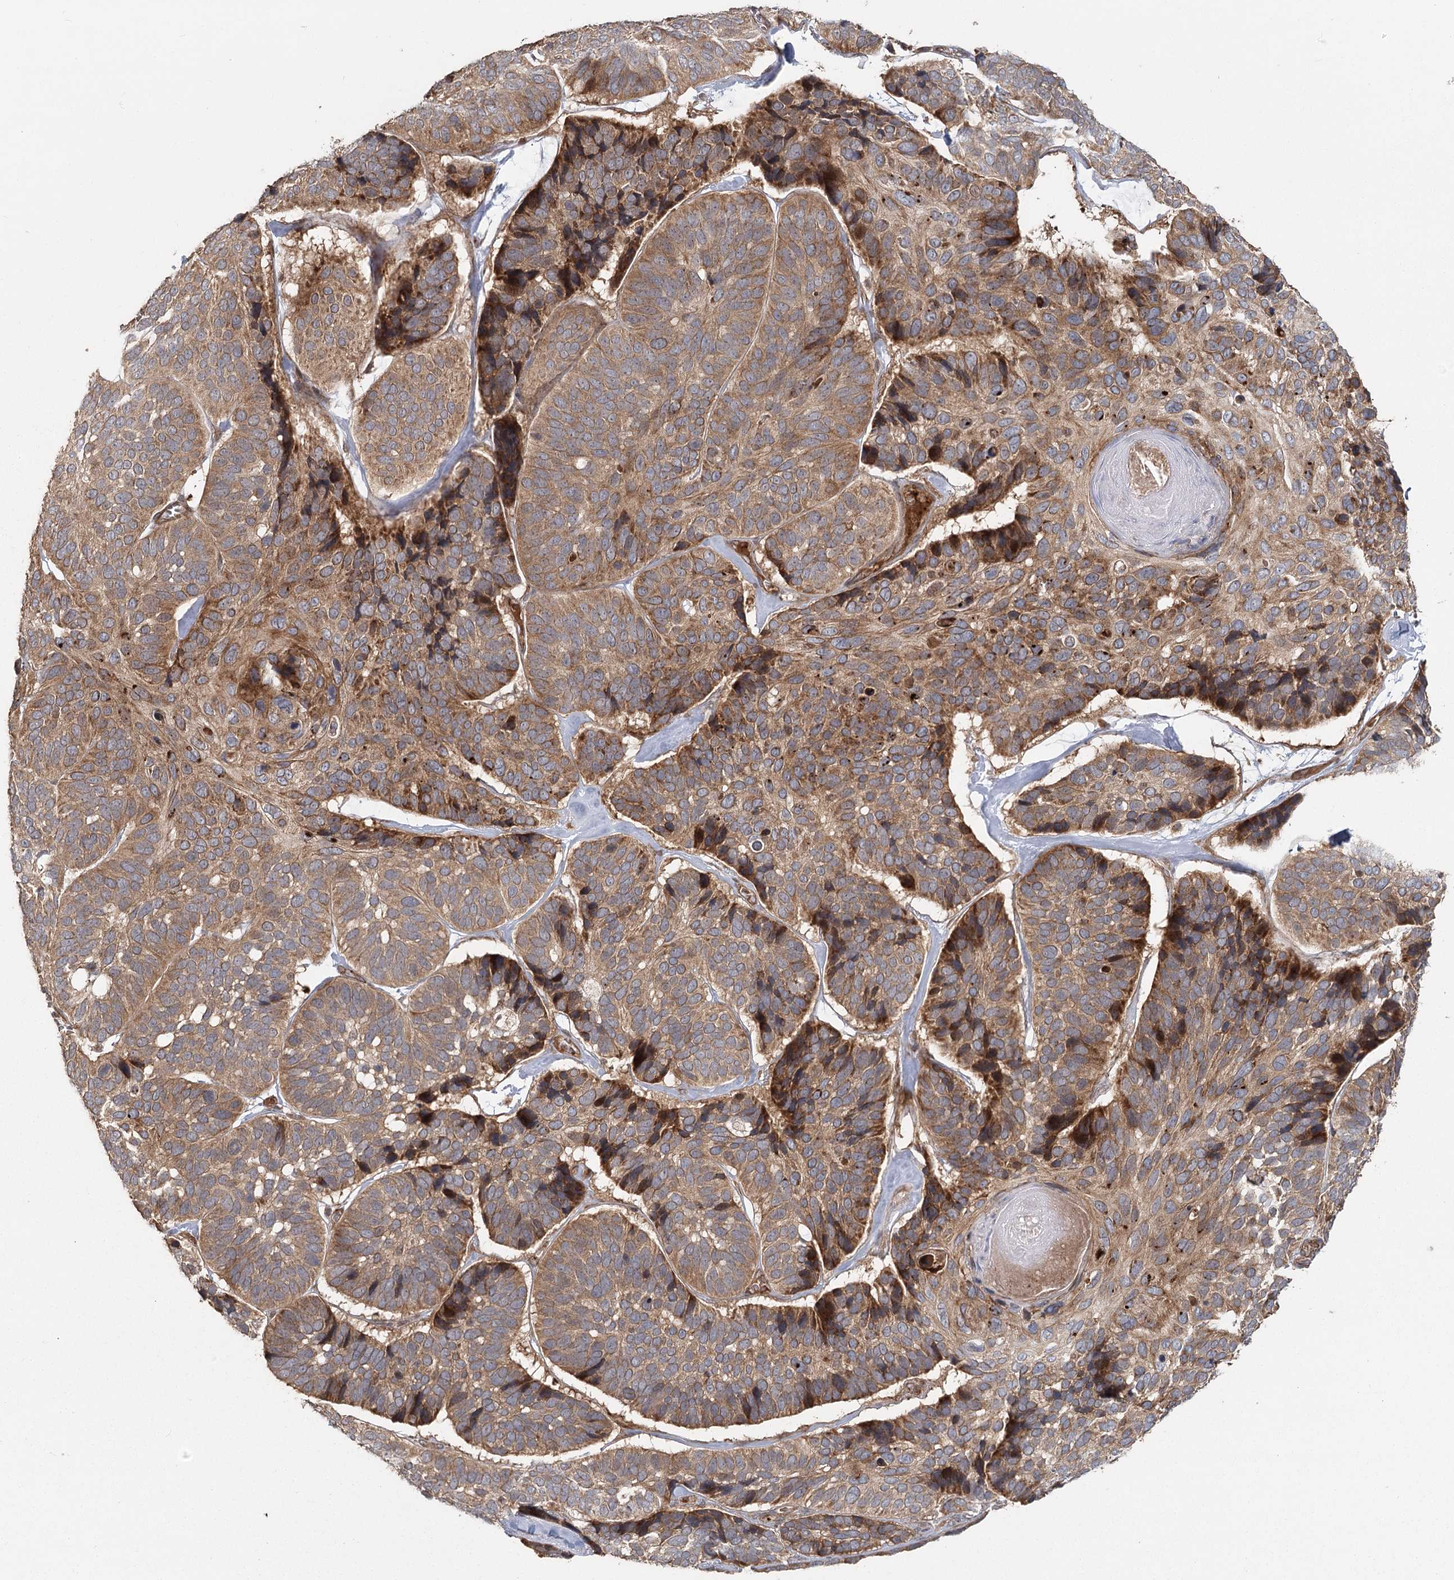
{"staining": {"intensity": "moderate", "quantity": ">75%", "location": "cytoplasmic/membranous"}, "tissue": "skin cancer", "cell_type": "Tumor cells", "image_type": "cancer", "snomed": [{"axis": "morphology", "description": "Basal cell carcinoma"}, {"axis": "topography", "description": "Skin"}], "caption": "This histopathology image demonstrates skin basal cell carcinoma stained with immunohistochemistry (IHC) to label a protein in brown. The cytoplasmic/membranous of tumor cells show moderate positivity for the protein. Nuclei are counter-stained blue.", "gene": "RAPGEF6", "patient": {"sex": "male", "age": 62}}